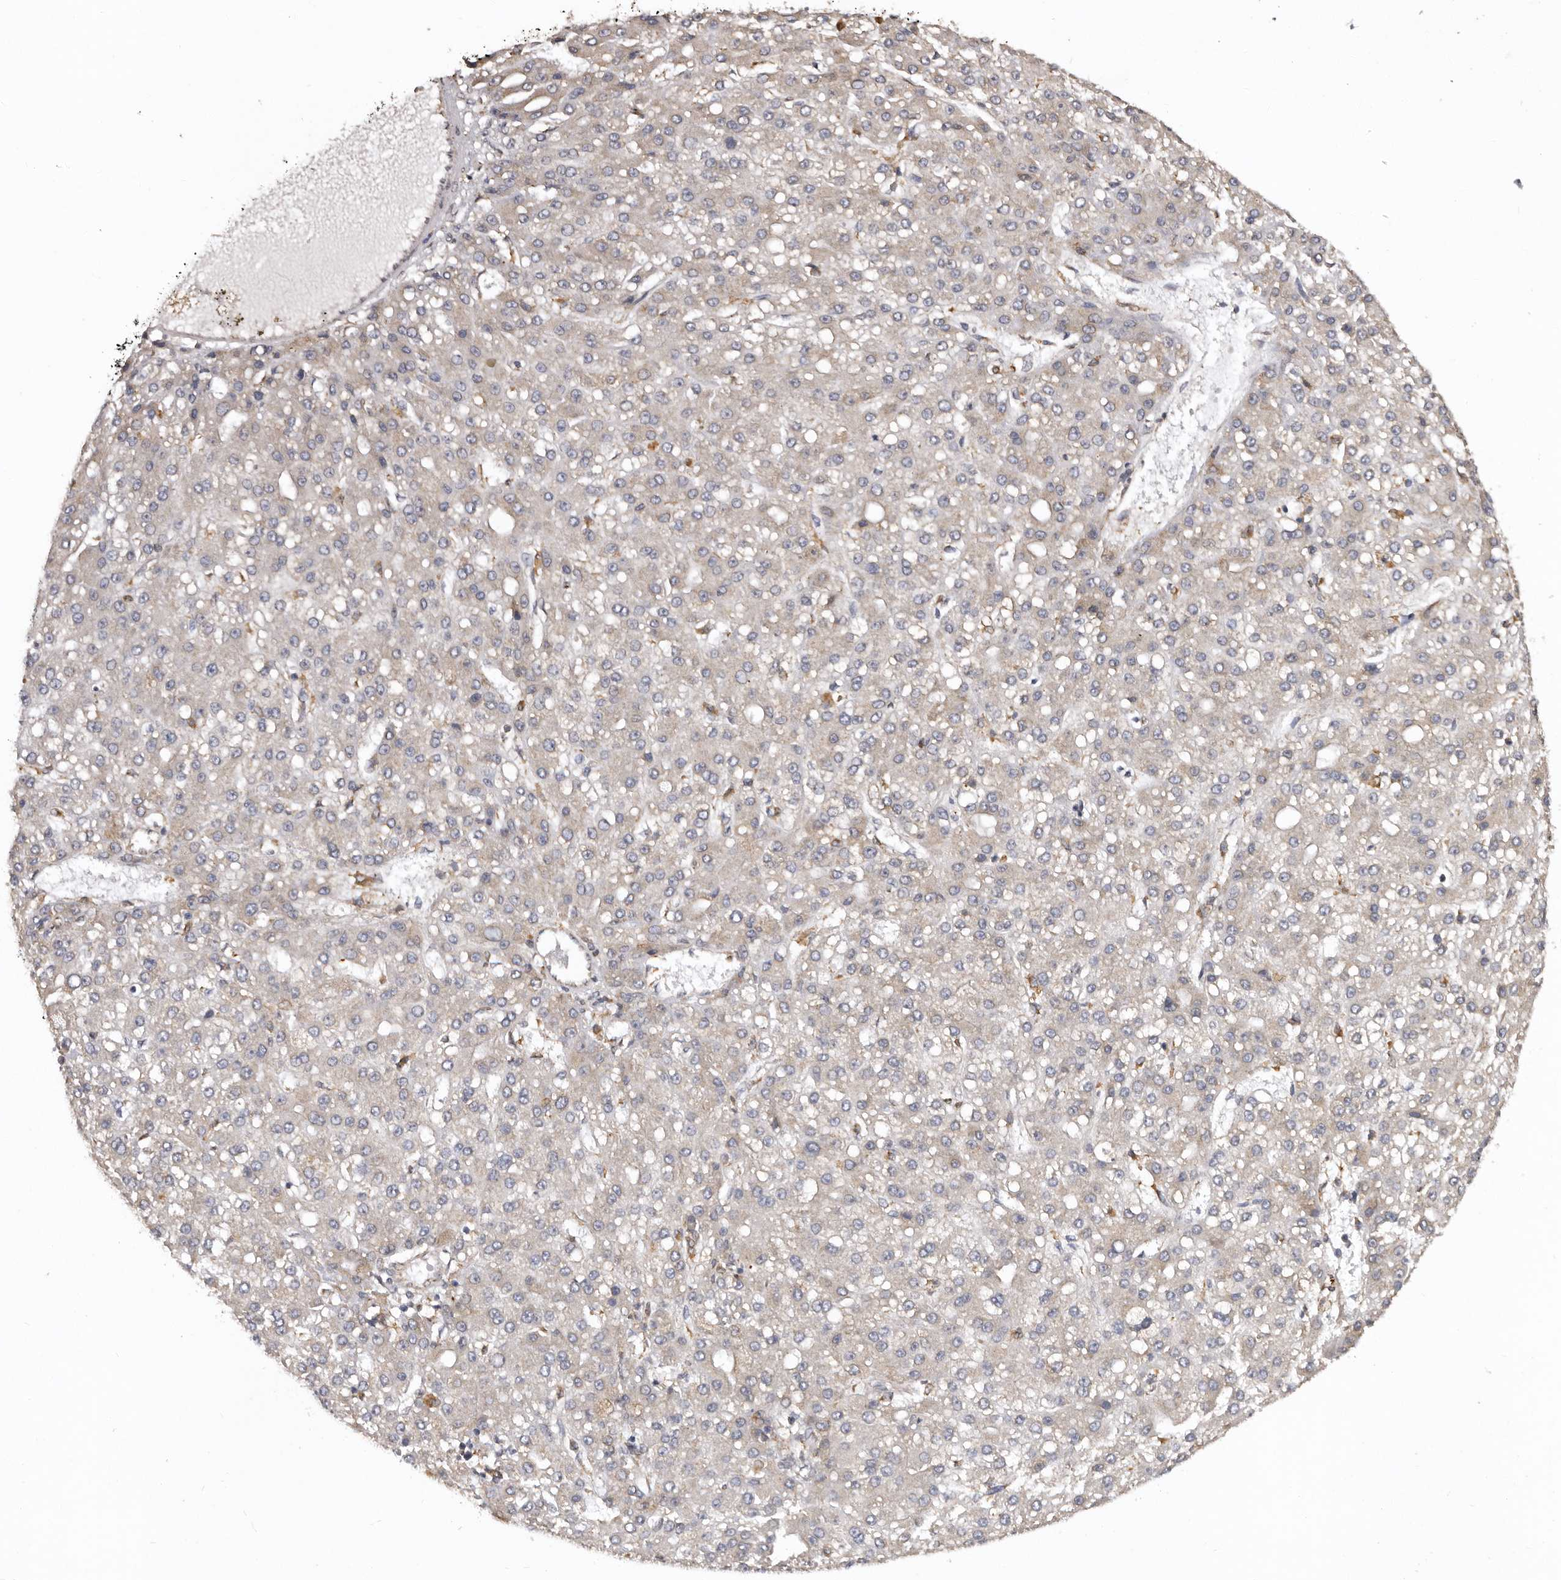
{"staining": {"intensity": "moderate", "quantity": "<25%", "location": "cytoplasmic/membranous"}, "tissue": "liver cancer", "cell_type": "Tumor cells", "image_type": "cancer", "snomed": [{"axis": "morphology", "description": "Carcinoma, Hepatocellular, NOS"}, {"axis": "topography", "description": "Liver"}], "caption": "Protein expression analysis of human liver cancer reveals moderate cytoplasmic/membranous positivity in approximately <25% of tumor cells. The staining is performed using DAB brown chromogen to label protein expression. The nuclei are counter-stained blue using hematoxylin.", "gene": "INKA2", "patient": {"sex": "male", "age": 67}}